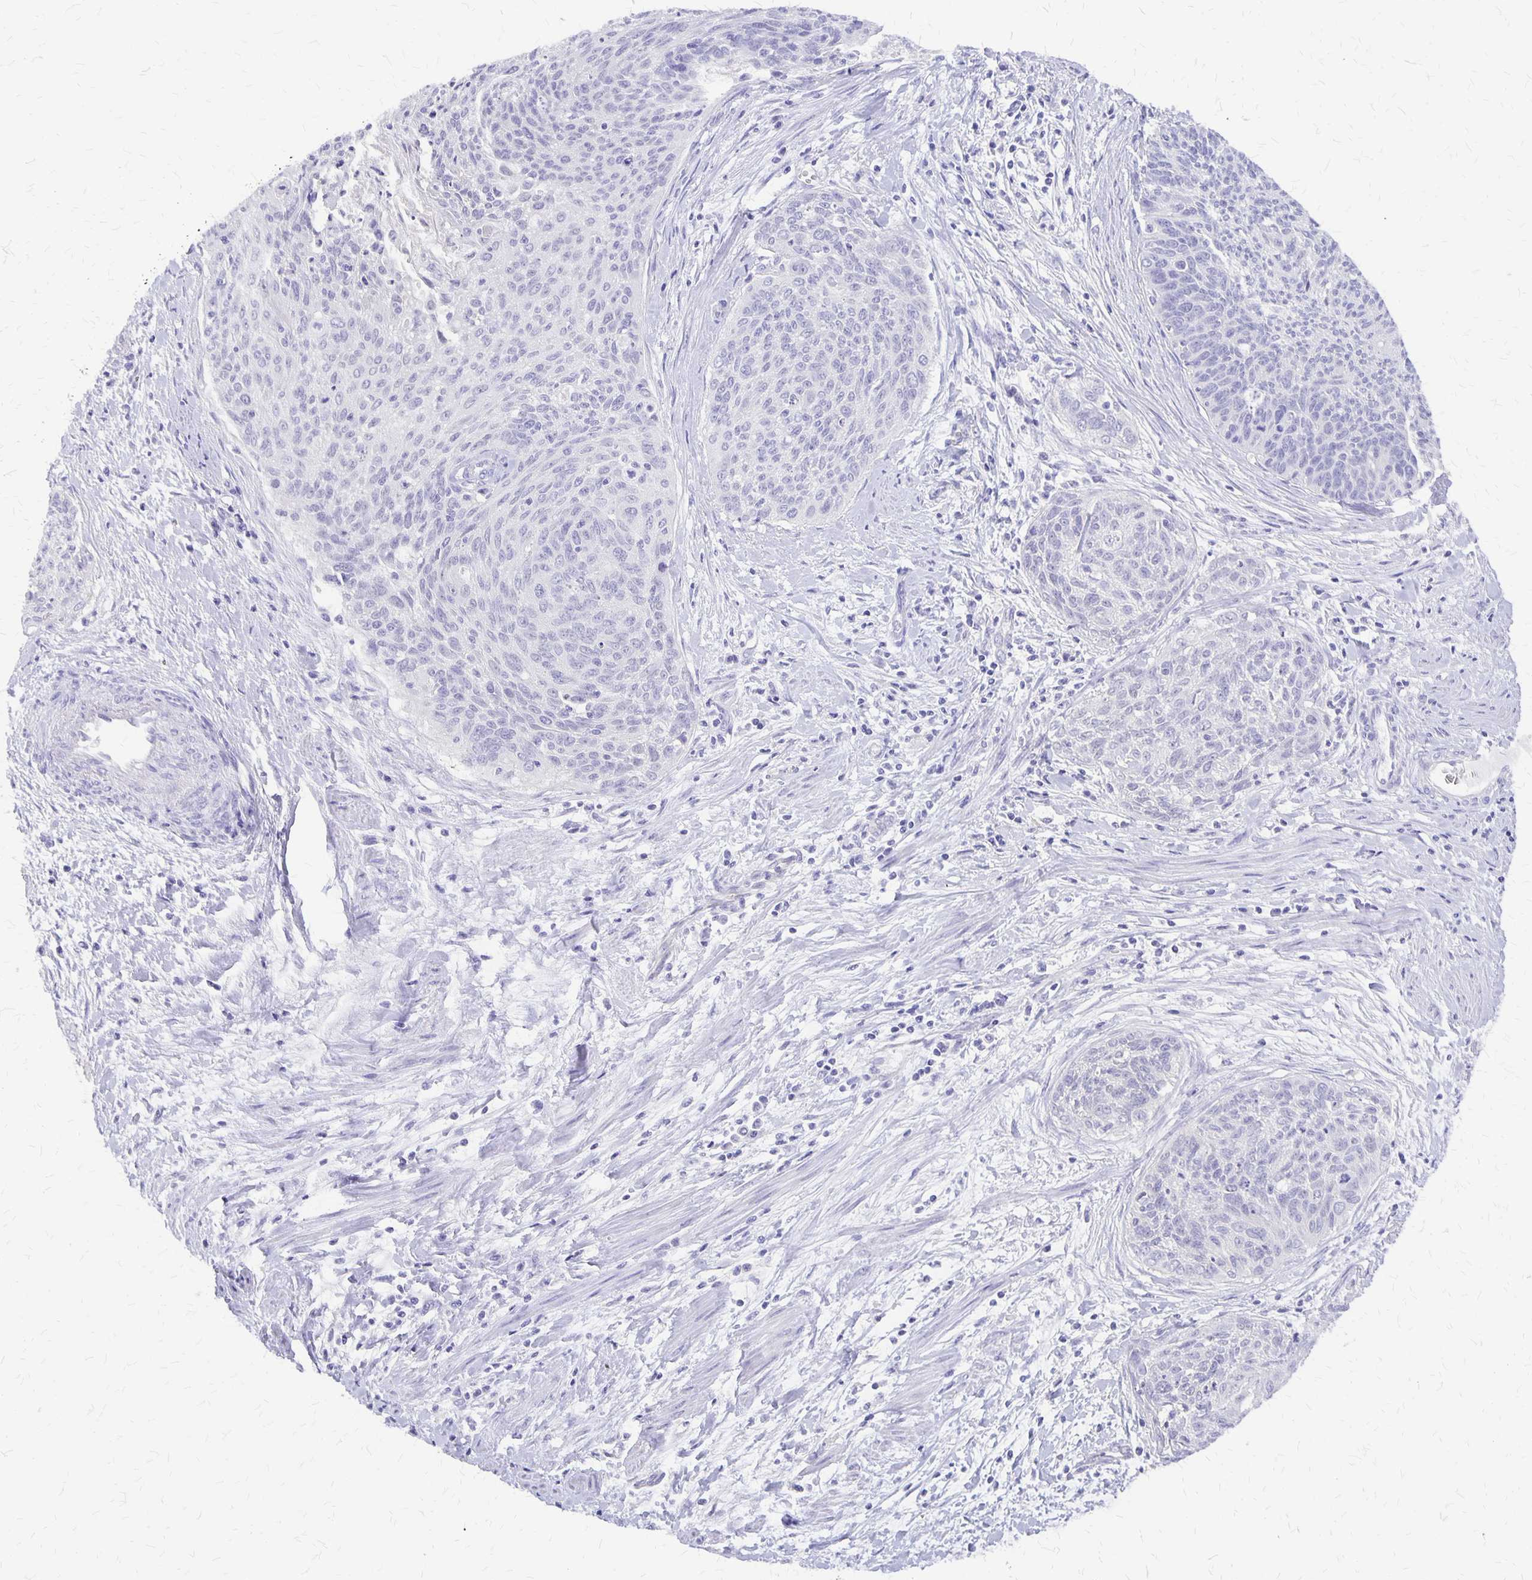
{"staining": {"intensity": "negative", "quantity": "none", "location": "none"}, "tissue": "cervical cancer", "cell_type": "Tumor cells", "image_type": "cancer", "snomed": [{"axis": "morphology", "description": "Squamous cell carcinoma, NOS"}, {"axis": "topography", "description": "Cervix"}], "caption": "IHC of human cervical cancer reveals no staining in tumor cells.", "gene": "SI", "patient": {"sex": "female", "age": 55}}